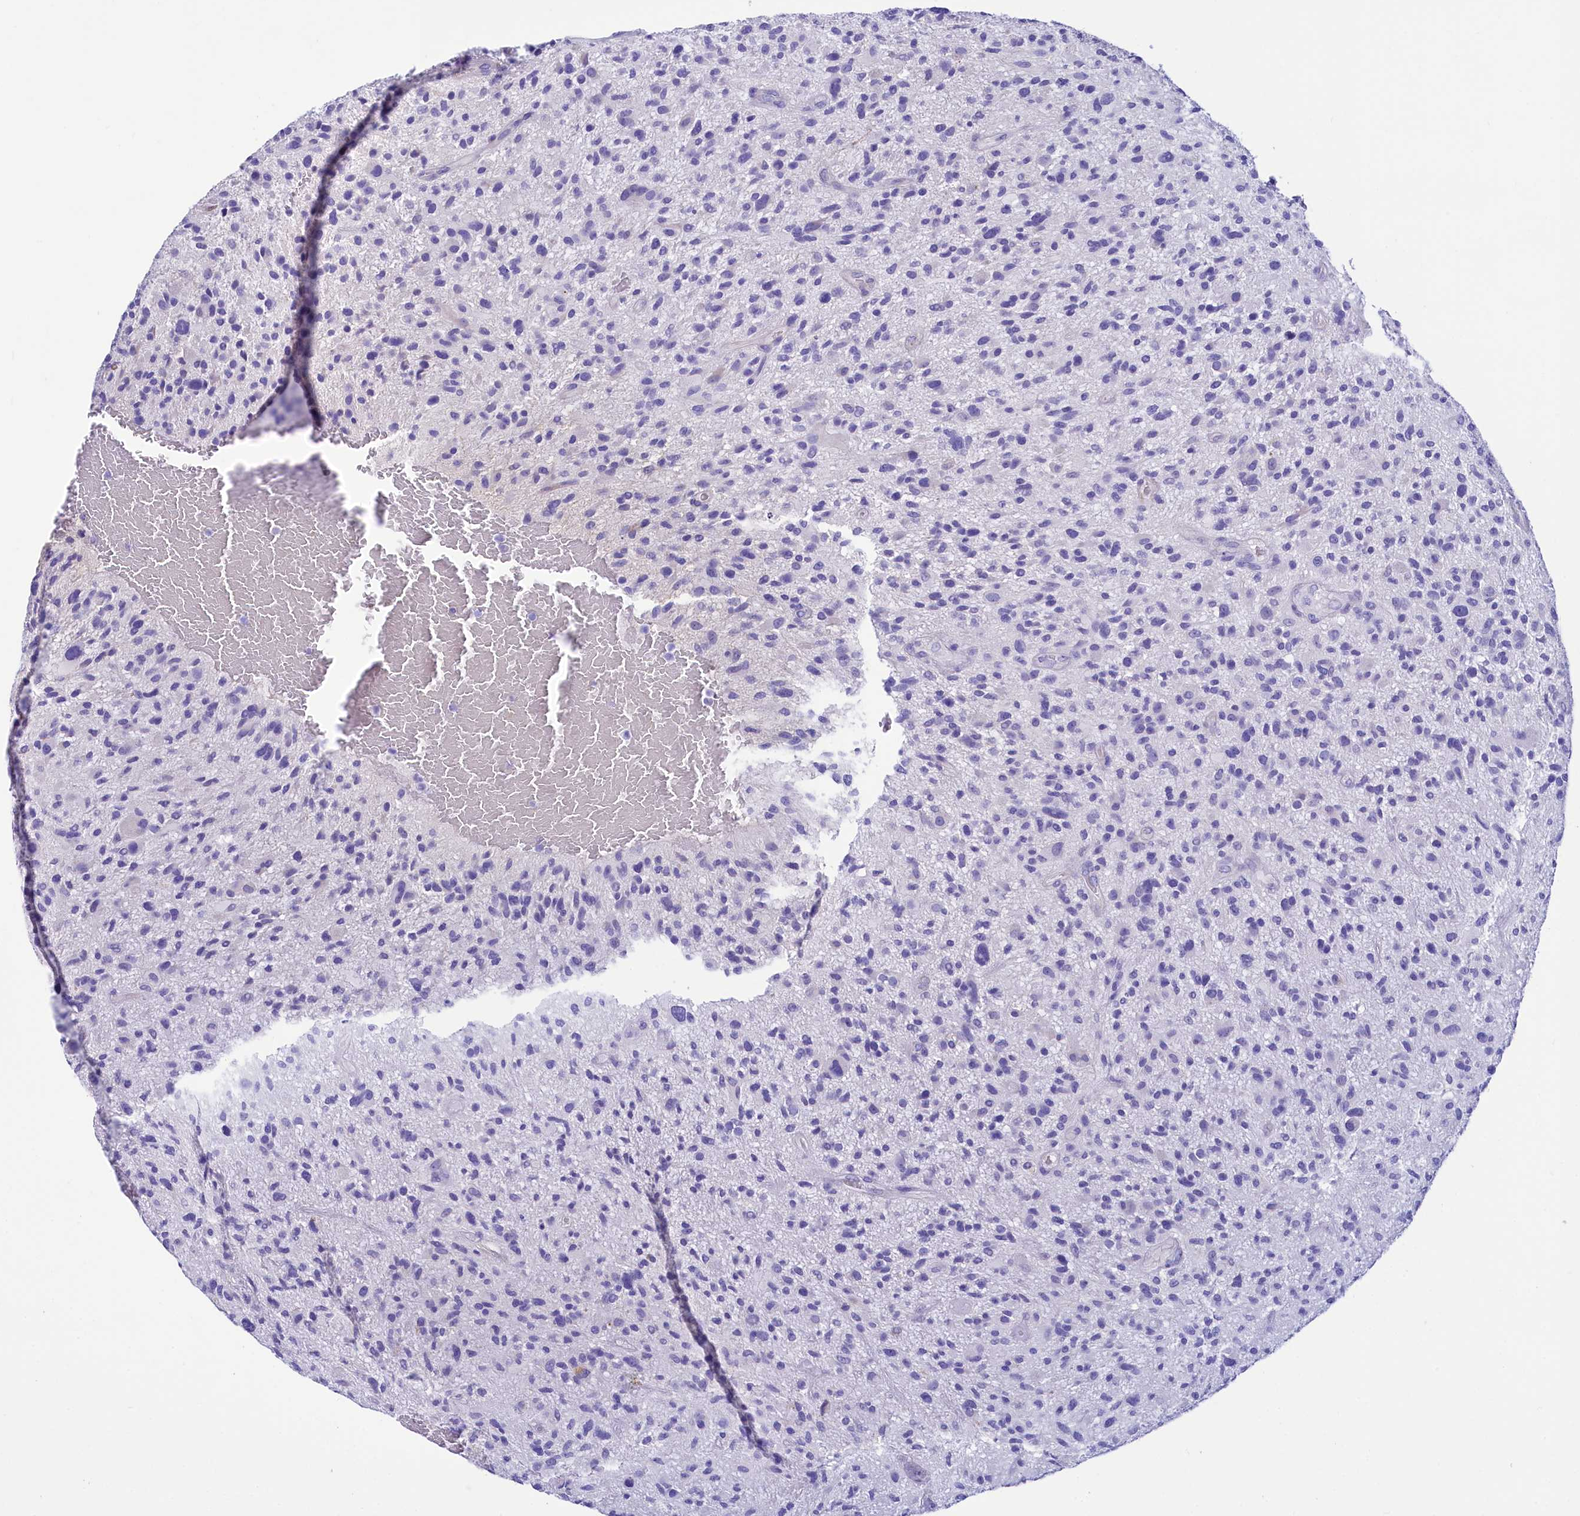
{"staining": {"intensity": "negative", "quantity": "none", "location": "none"}, "tissue": "glioma", "cell_type": "Tumor cells", "image_type": "cancer", "snomed": [{"axis": "morphology", "description": "Glioma, malignant, High grade"}, {"axis": "topography", "description": "Brain"}], "caption": "Protein analysis of malignant high-grade glioma demonstrates no significant expression in tumor cells.", "gene": "TTC36", "patient": {"sex": "male", "age": 47}}